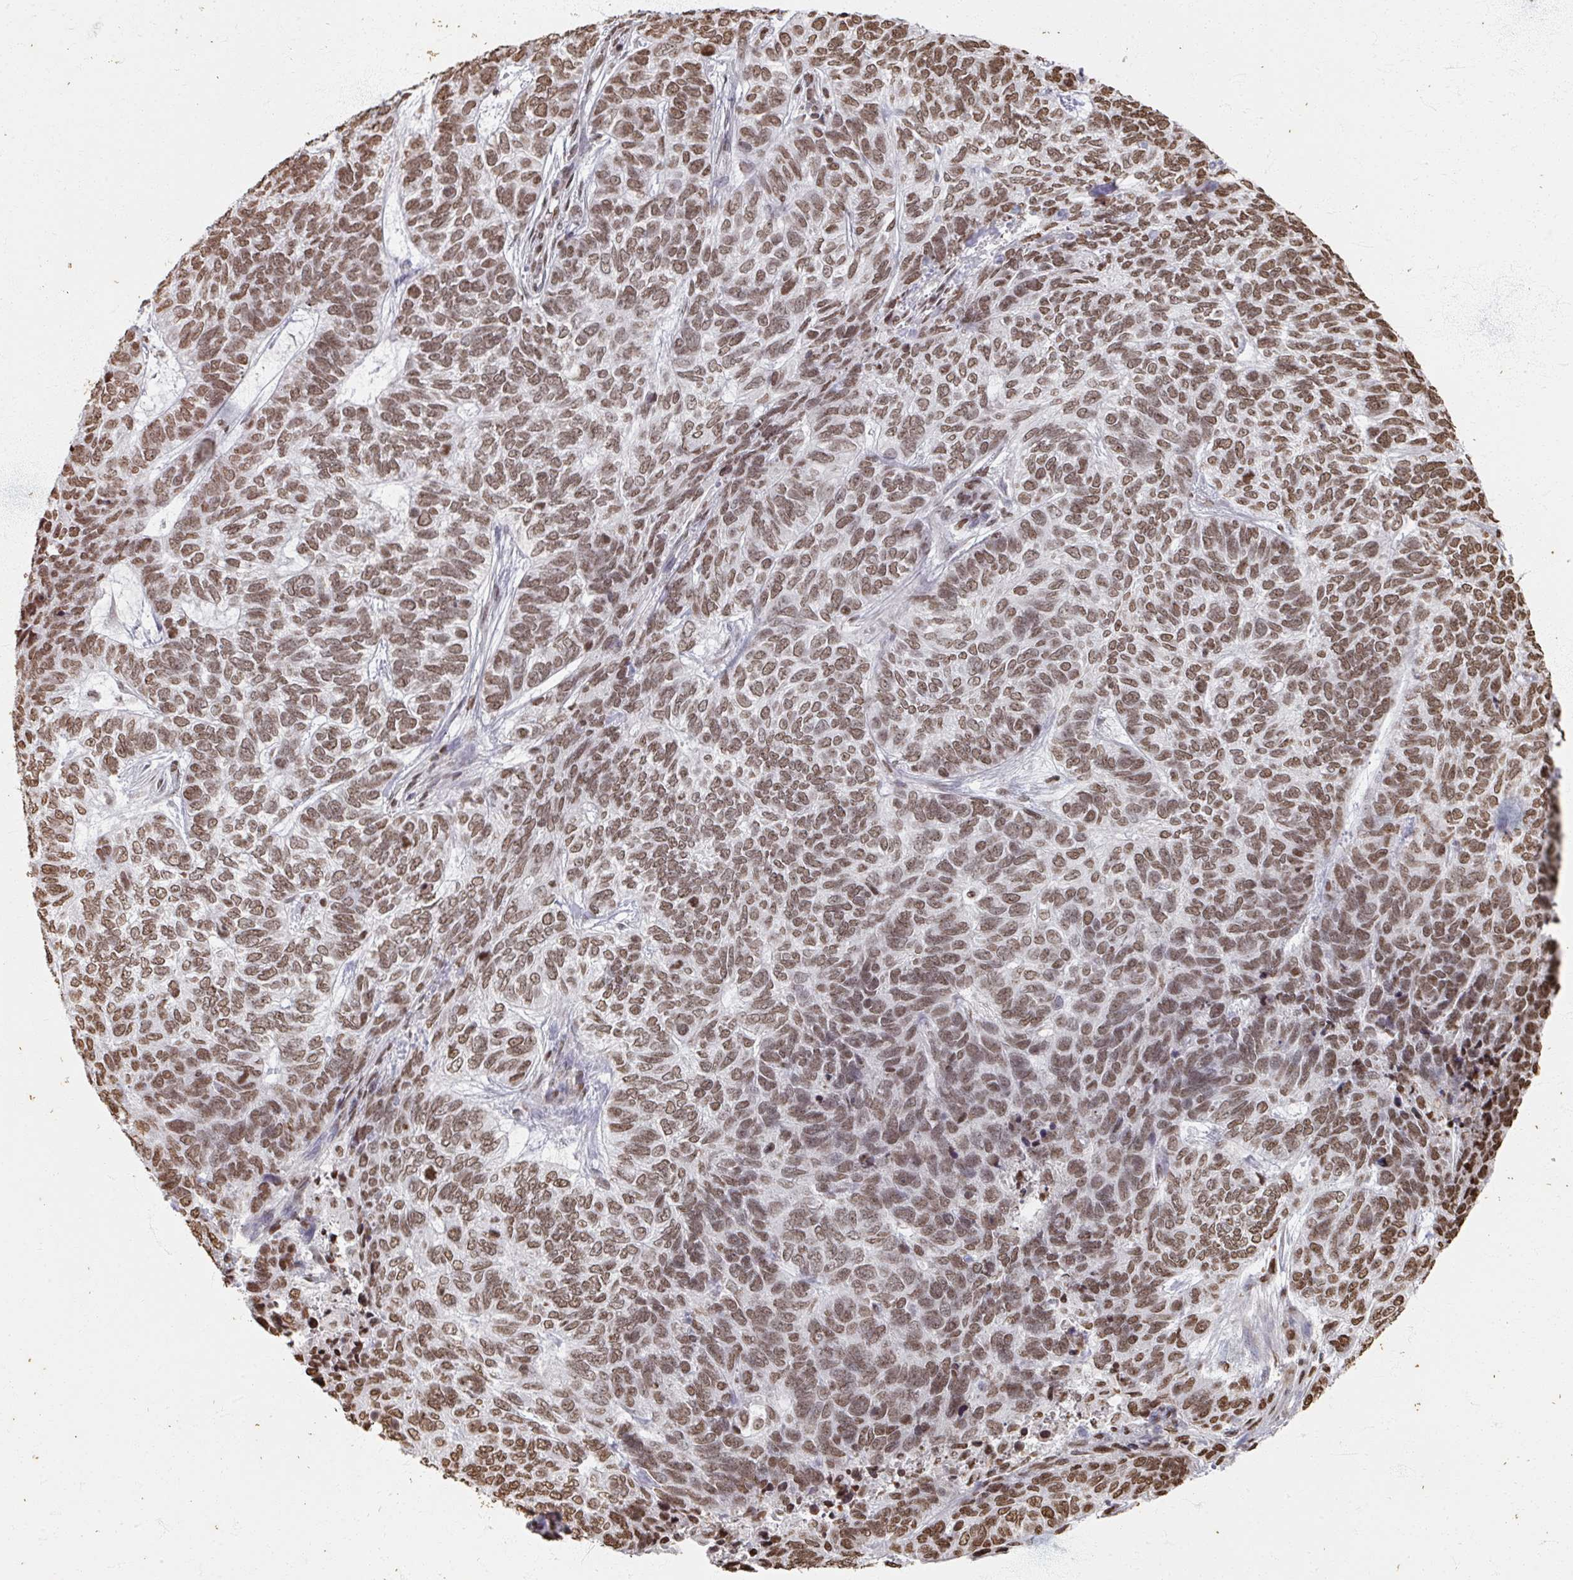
{"staining": {"intensity": "moderate", "quantity": ">75%", "location": "nuclear"}, "tissue": "skin cancer", "cell_type": "Tumor cells", "image_type": "cancer", "snomed": [{"axis": "morphology", "description": "Basal cell carcinoma"}, {"axis": "topography", "description": "Skin"}], "caption": "Tumor cells demonstrate medium levels of moderate nuclear positivity in about >75% of cells in human skin cancer (basal cell carcinoma).", "gene": "DCUN1D5", "patient": {"sex": "female", "age": 65}}